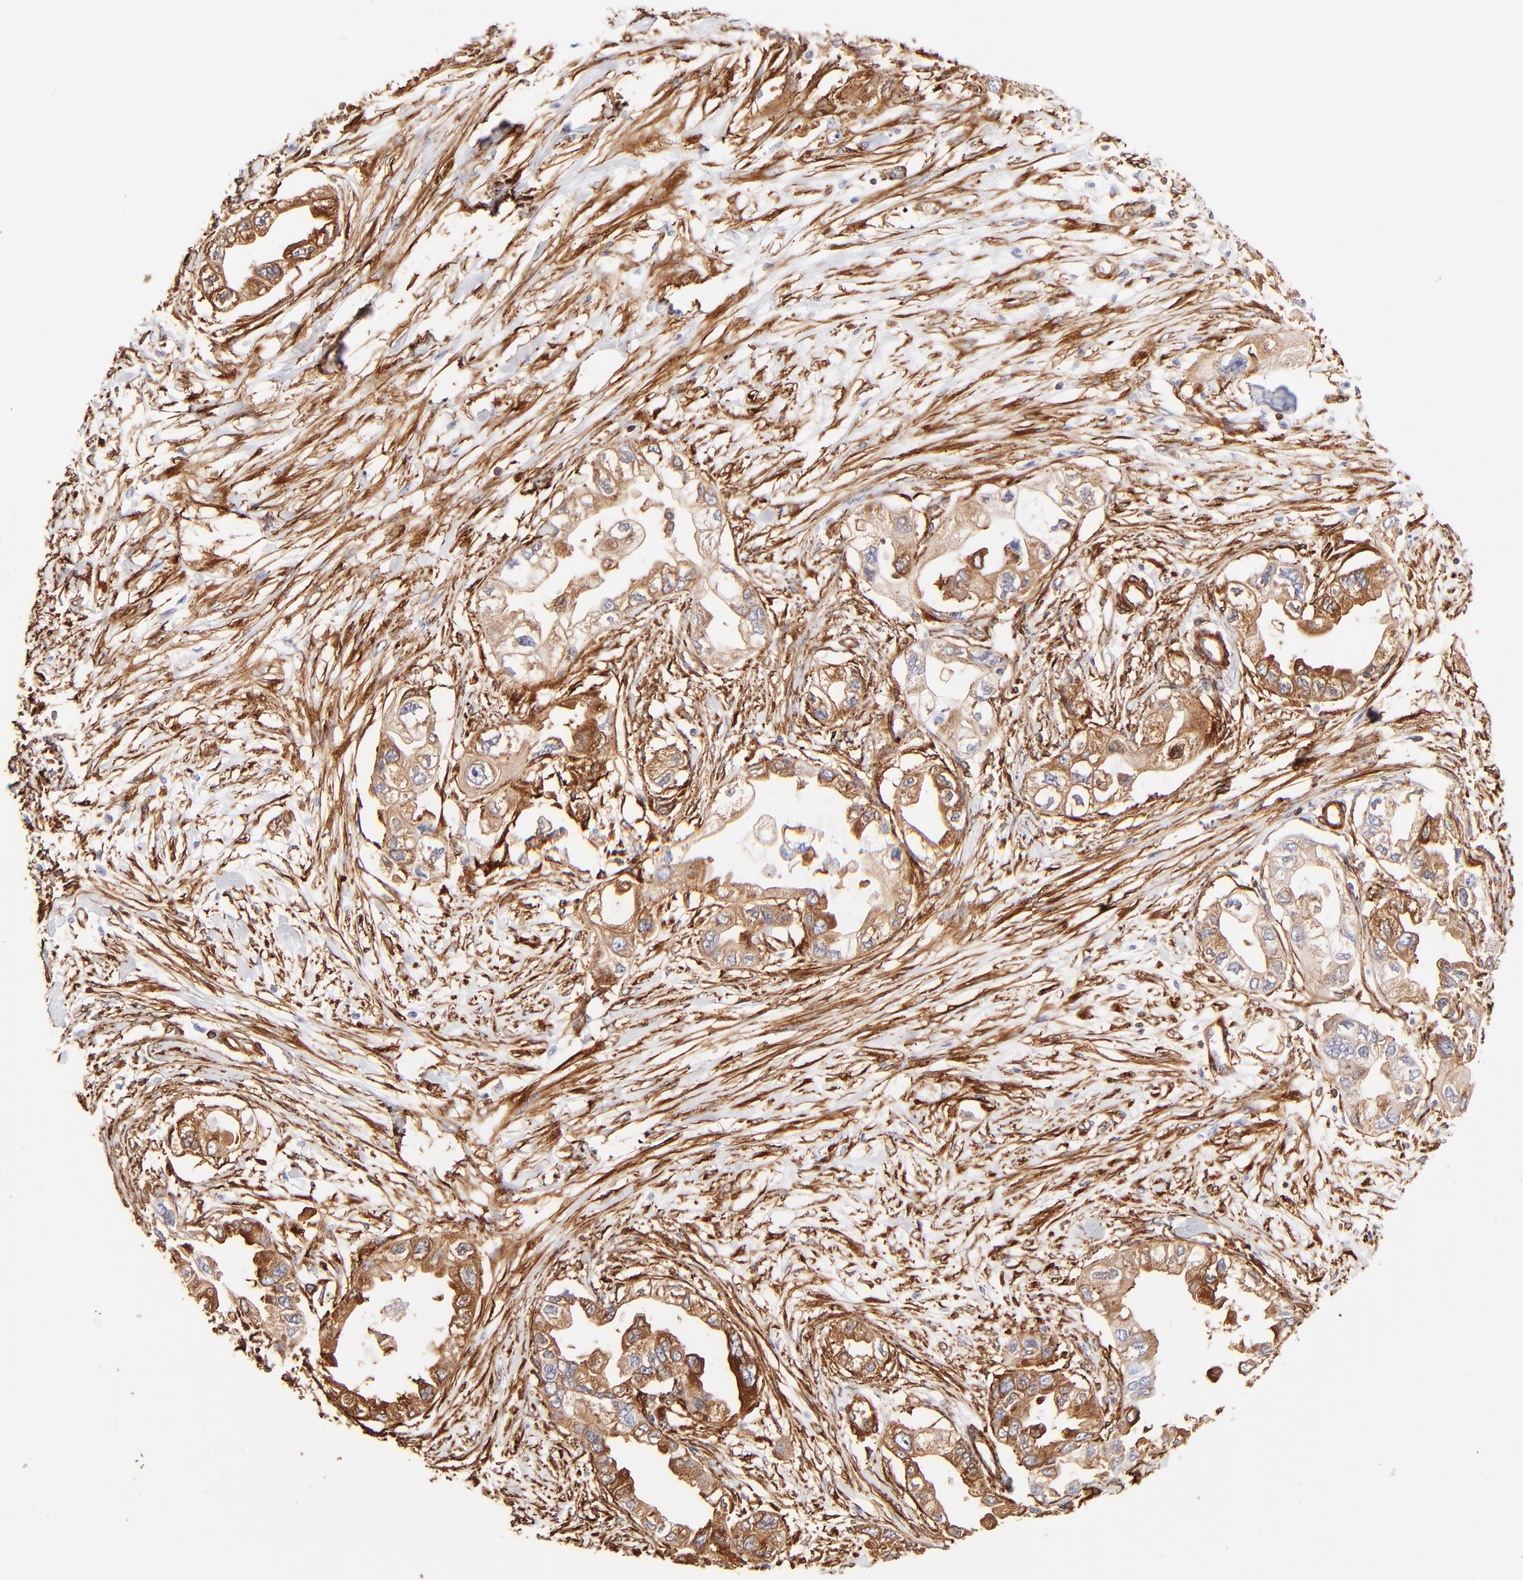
{"staining": {"intensity": "strong", "quantity": ">75%", "location": "cytoplasmic/membranous"}, "tissue": "endometrial cancer", "cell_type": "Tumor cells", "image_type": "cancer", "snomed": [{"axis": "morphology", "description": "Adenocarcinoma, NOS"}, {"axis": "topography", "description": "Endometrium"}], "caption": "An image of human adenocarcinoma (endometrial) stained for a protein shows strong cytoplasmic/membranous brown staining in tumor cells.", "gene": "FLNA", "patient": {"sex": "female", "age": 67}}